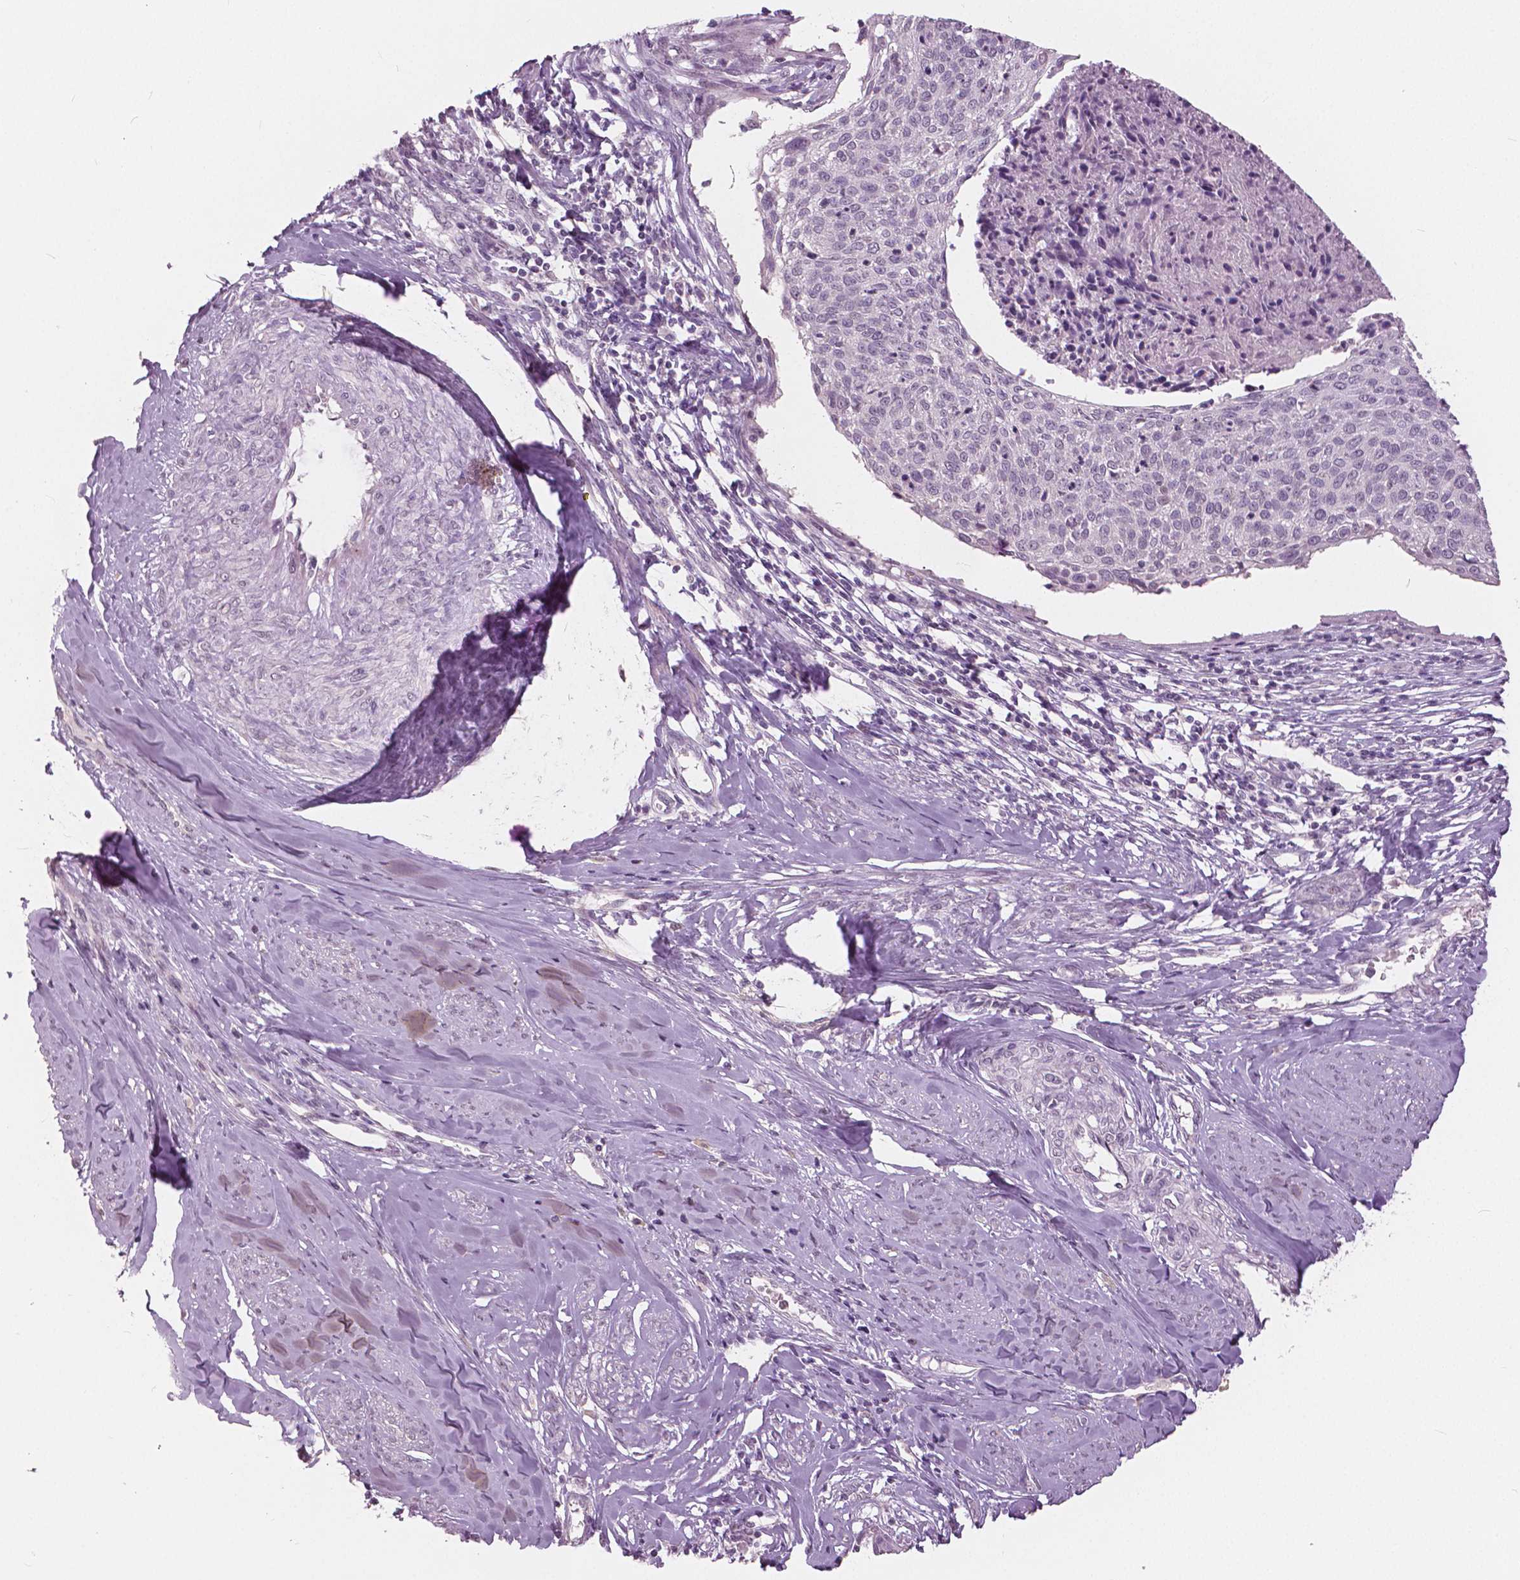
{"staining": {"intensity": "negative", "quantity": "none", "location": "none"}, "tissue": "cervical cancer", "cell_type": "Tumor cells", "image_type": "cancer", "snomed": [{"axis": "morphology", "description": "Squamous cell carcinoma, NOS"}, {"axis": "topography", "description": "Cervix"}], "caption": "Immunohistochemistry (IHC) histopathology image of human cervical squamous cell carcinoma stained for a protein (brown), which displays no expression in tumor cells.", "gene": "NANOG", "patient": {"sex": "female", "age": 49}}